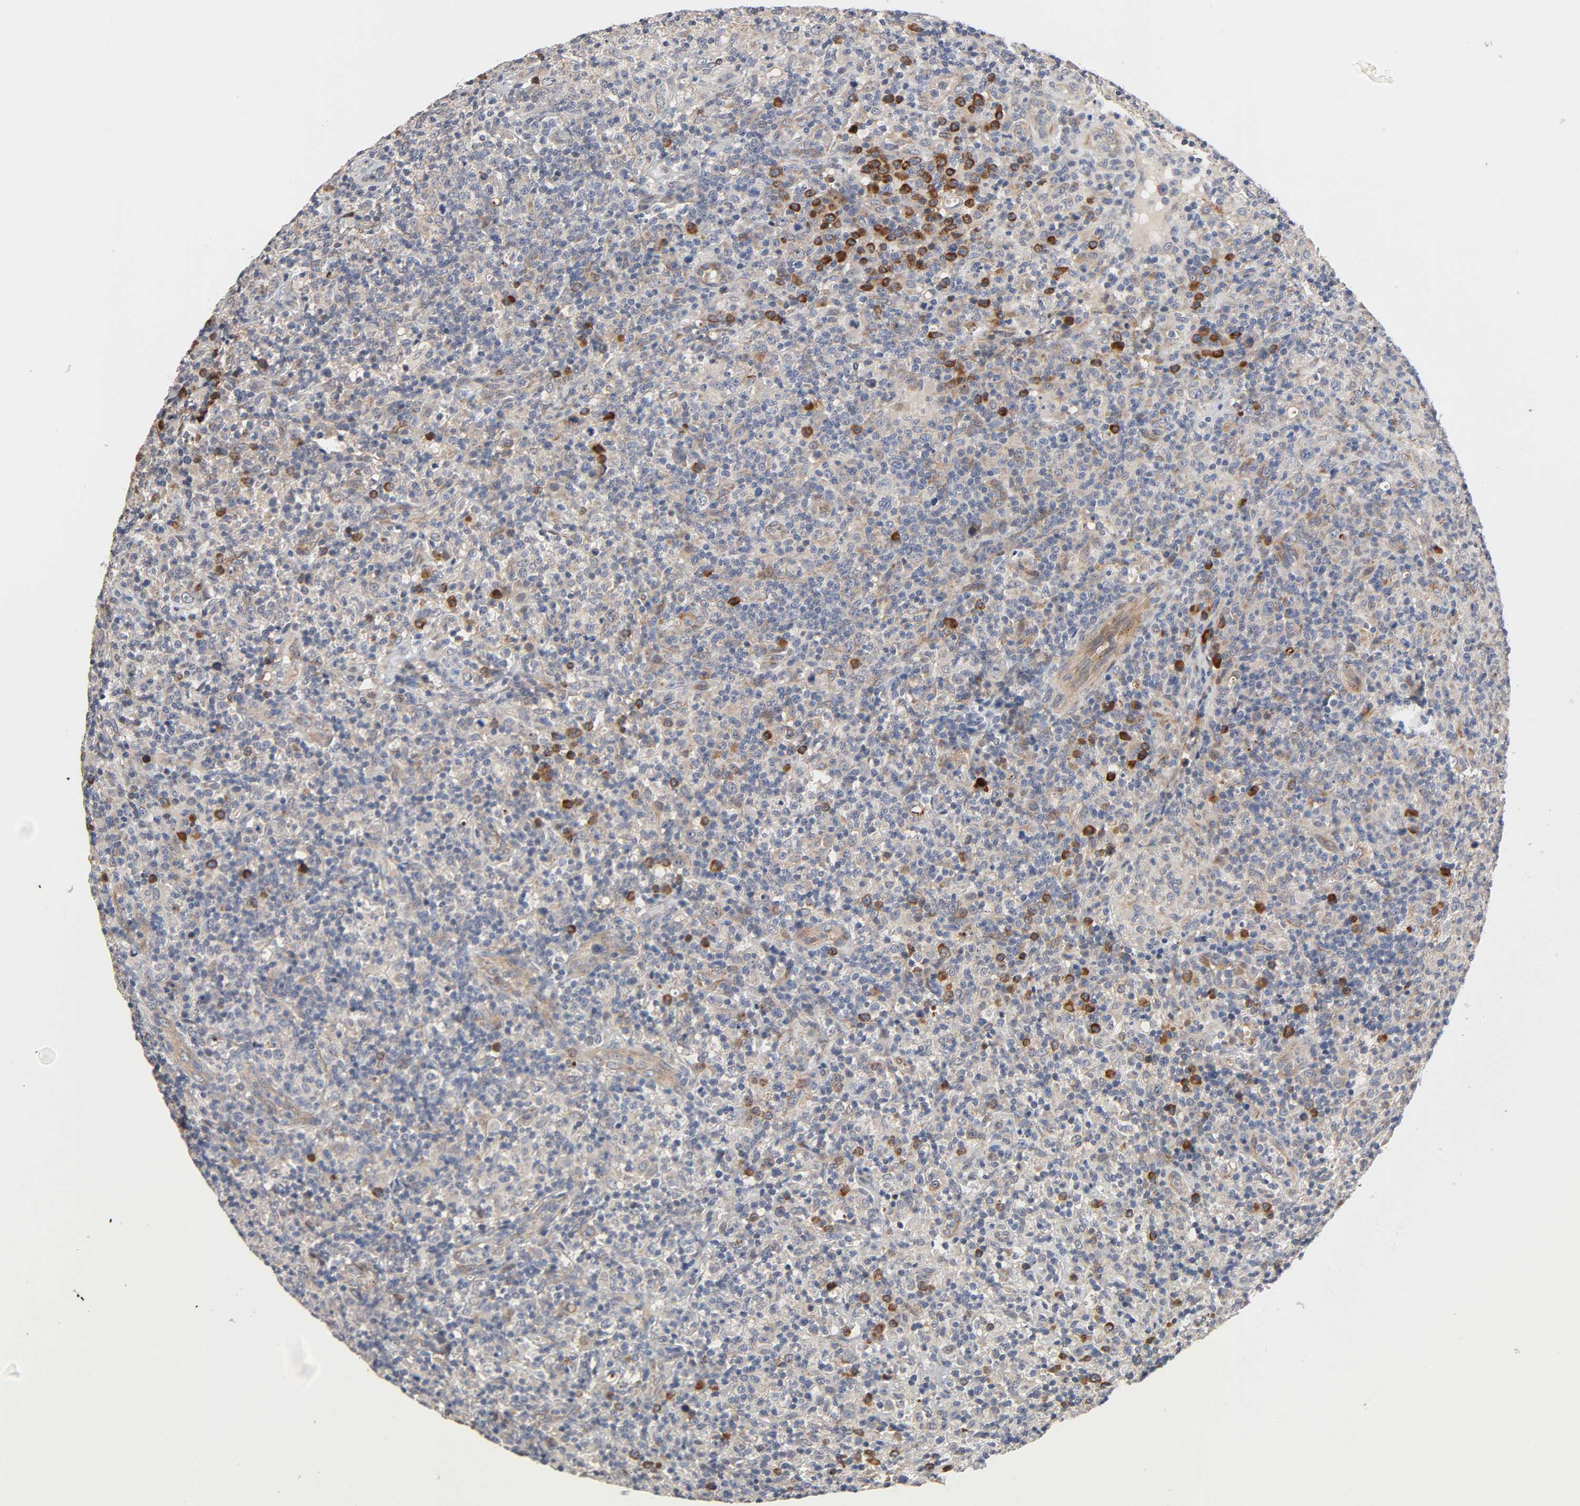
{"staining": {"intensity": "negative", "quantity": "none", "location": "none"}, "tissue": "lymphoma", "cell_type": "Tumor cells", "image_type": "cancer", "snomed": [{"axis": "morphology", "description": "Hodgkin's disease, NOS"}, {"axis": "topography", "description": "Lymph node"}], "caption": "This is an immunohistochemistry micrograph of lymphoma. There is no staining in tumor cells.", "gene": "HDLBP", "patient": {"sex": "male", "age": 65}}